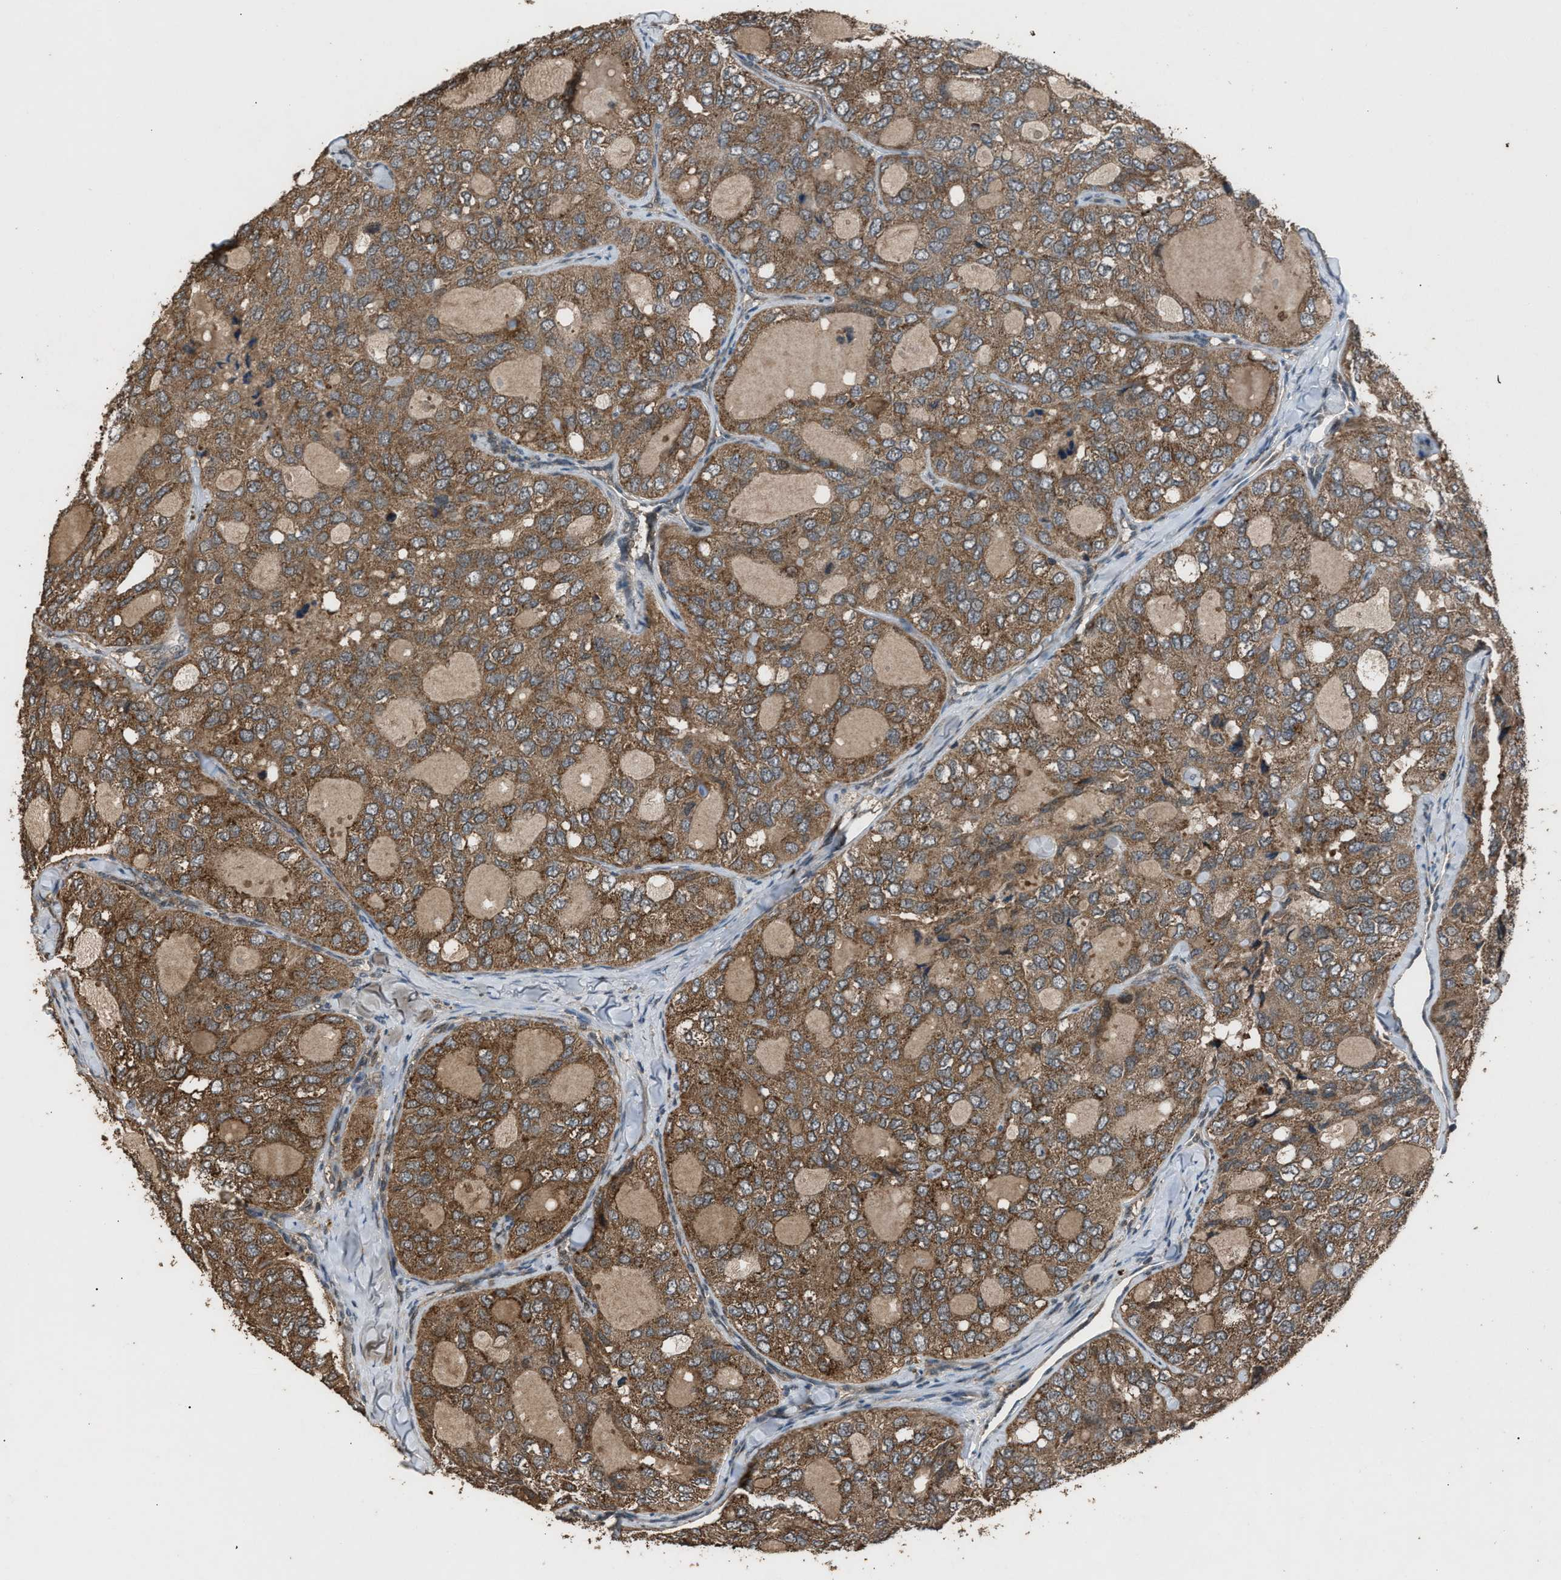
{"staining": {"intensity": "moderate", "quantity": ">75%", "location": "cytoplasmic/membranous"}, "tissue": "thyroid cancer", "cell_type": "Tumor cells", "image_type": "cancer", "snomed": [{"axis": "morphology", "description": "Follicular adenoma carcinoma, NOS"}, {"axis": "topography", "description": "Thyroid gland"}], "caption": "A high-resolution image shows immunohistochemistry (IHC) staining of thyroid cancer, which demonstrates moderate cytoplasmic/membranous expression in about >75% of tumor cells. Immunohistochemistry stains the protein of interest in brown and the nuclei are stained blue.", "gene": "PSMD1", "patient": {"sex": "male", "age": 75}}